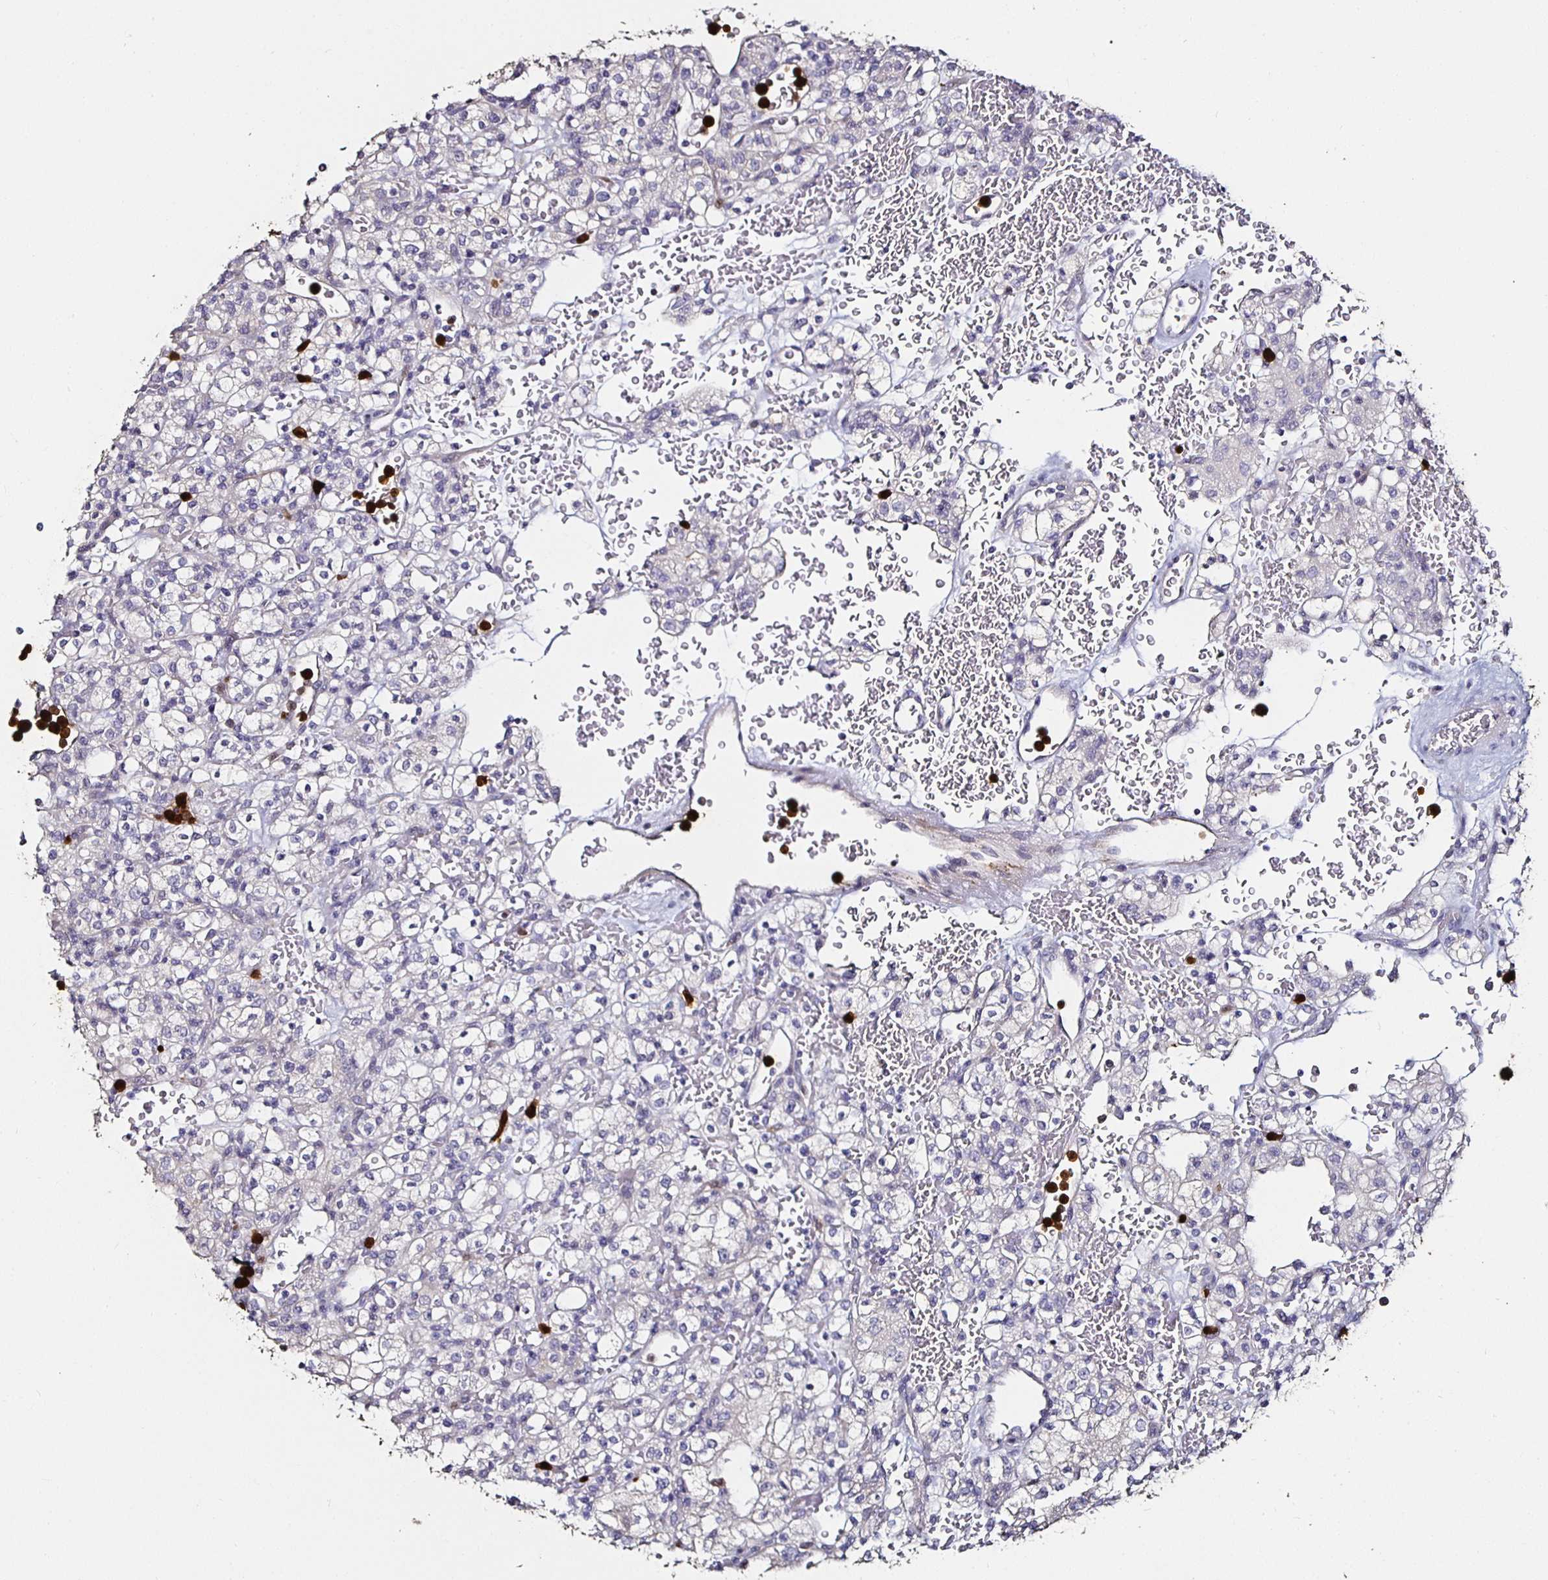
{"staining": {"intensity": "negative", "quantity": "none", "location": "none"}, "tissue": "renal cancer", "cell_type": "Tumor cells", "image_type": "cancer", "snomed": [{"axis": "morphology", "description": "Normal tissue, NOS"}, {"axis": "morphology", "description": "Adenocarcinoma, NOS"}, {"axis": "topography", "description": "Kidney"}], "caption": "Tumor cells are negative for protein expression in human adenocarcinoma (renal).", "gene": "TLR4", "patient": {"sex": "female", "age": 72}}